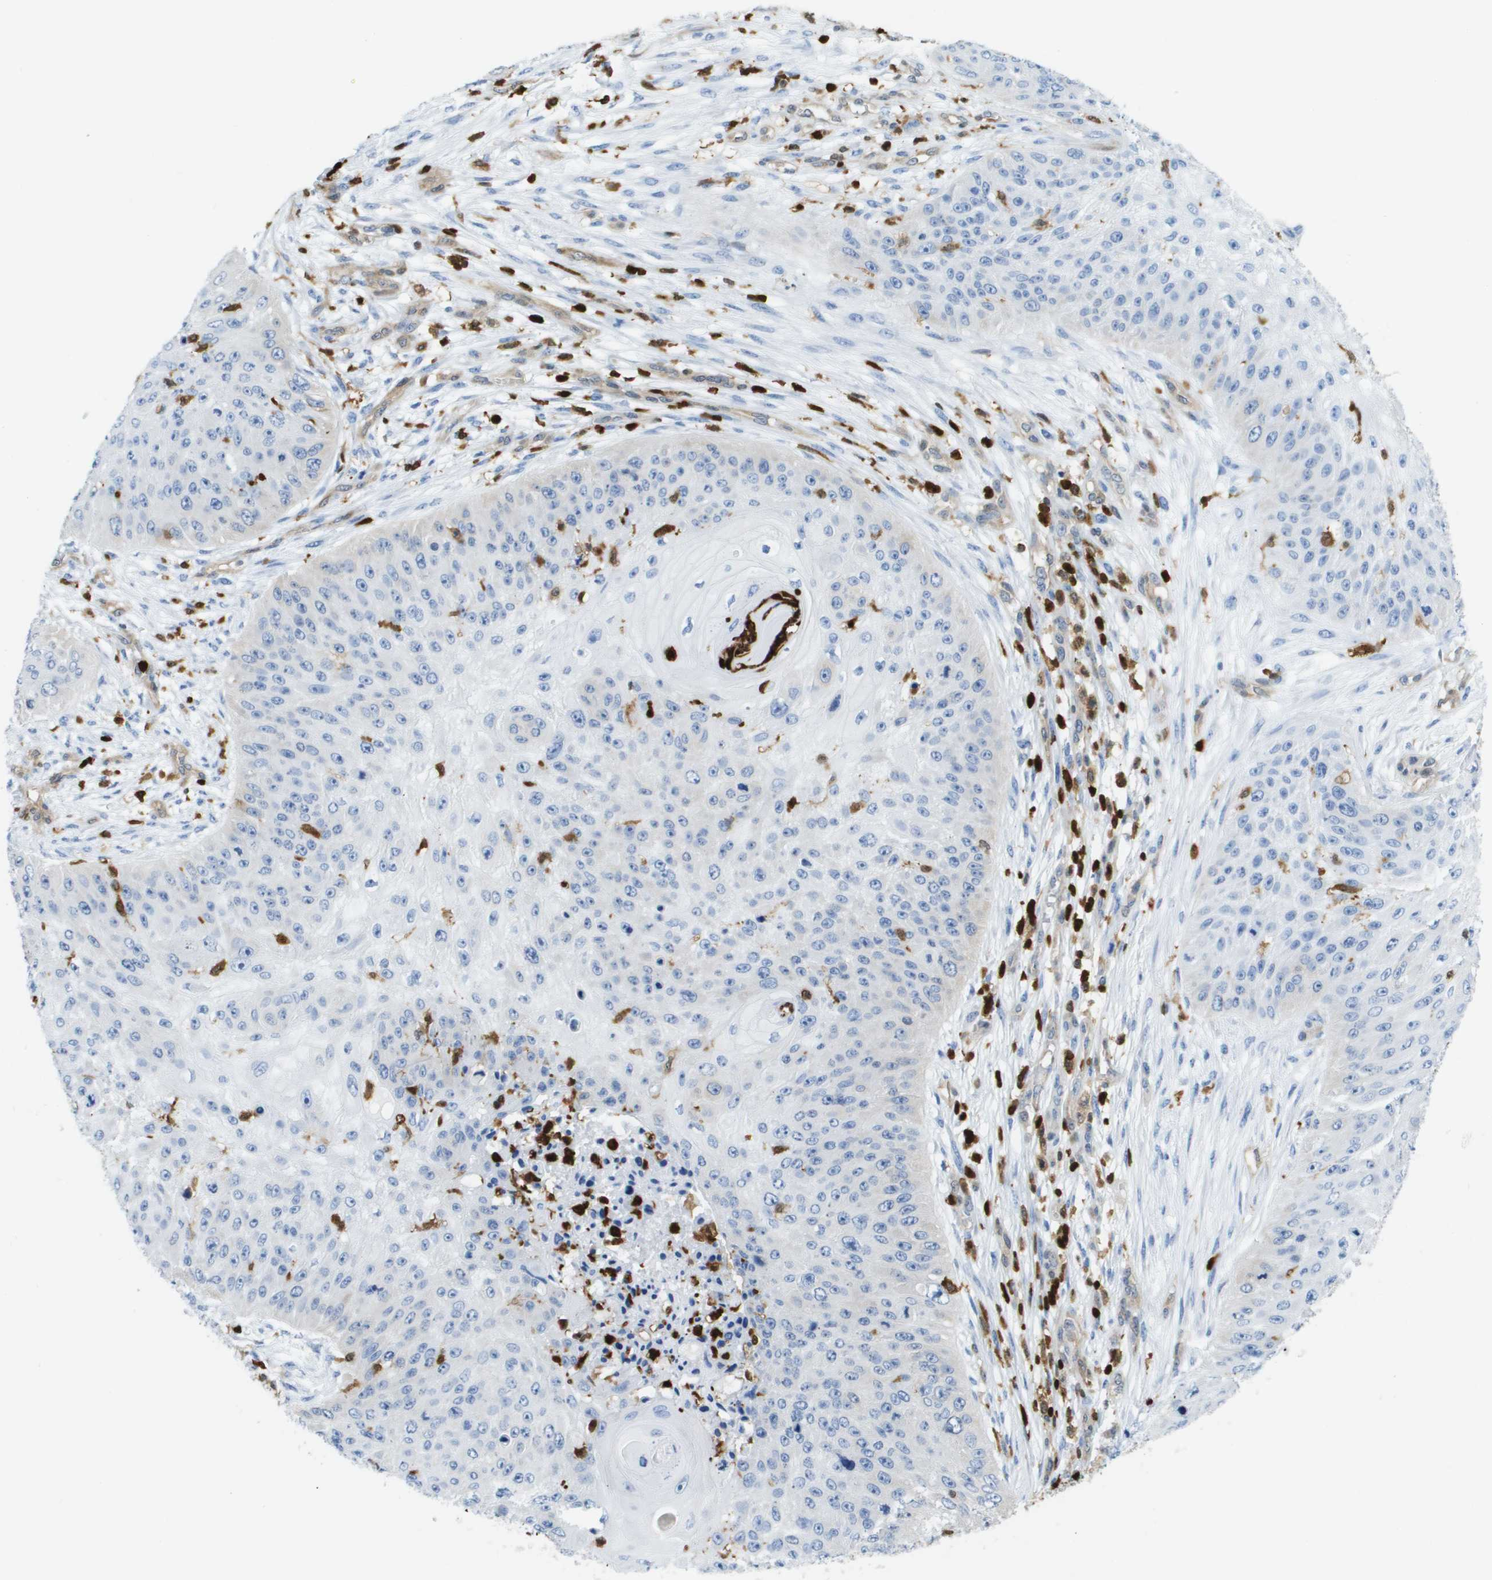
{"staining": {"intensity": "negative", "quantity": "none", "location": "none"}, "tissue": "skin cancer", "cell_type": "Tumor cells", "image_type": "cancer", "snomed": [{"axis": "morphology", "description": "Squamous cell carcinoma, NOS"}, {"axis": "topography", "description": "Skin"}], "caption": "Immunohistochemistry micrograph of neoplastic tissue: skin cancer stained with DAB demonstrates no significant protein expression in tumor cells. (Brightfield microscopy of DAB (3,3'-diaminobenzidine) immunohistochemistry at high magnification).", "gene": "DOCK5", "patient": {"sex": "female", "age": 80}}